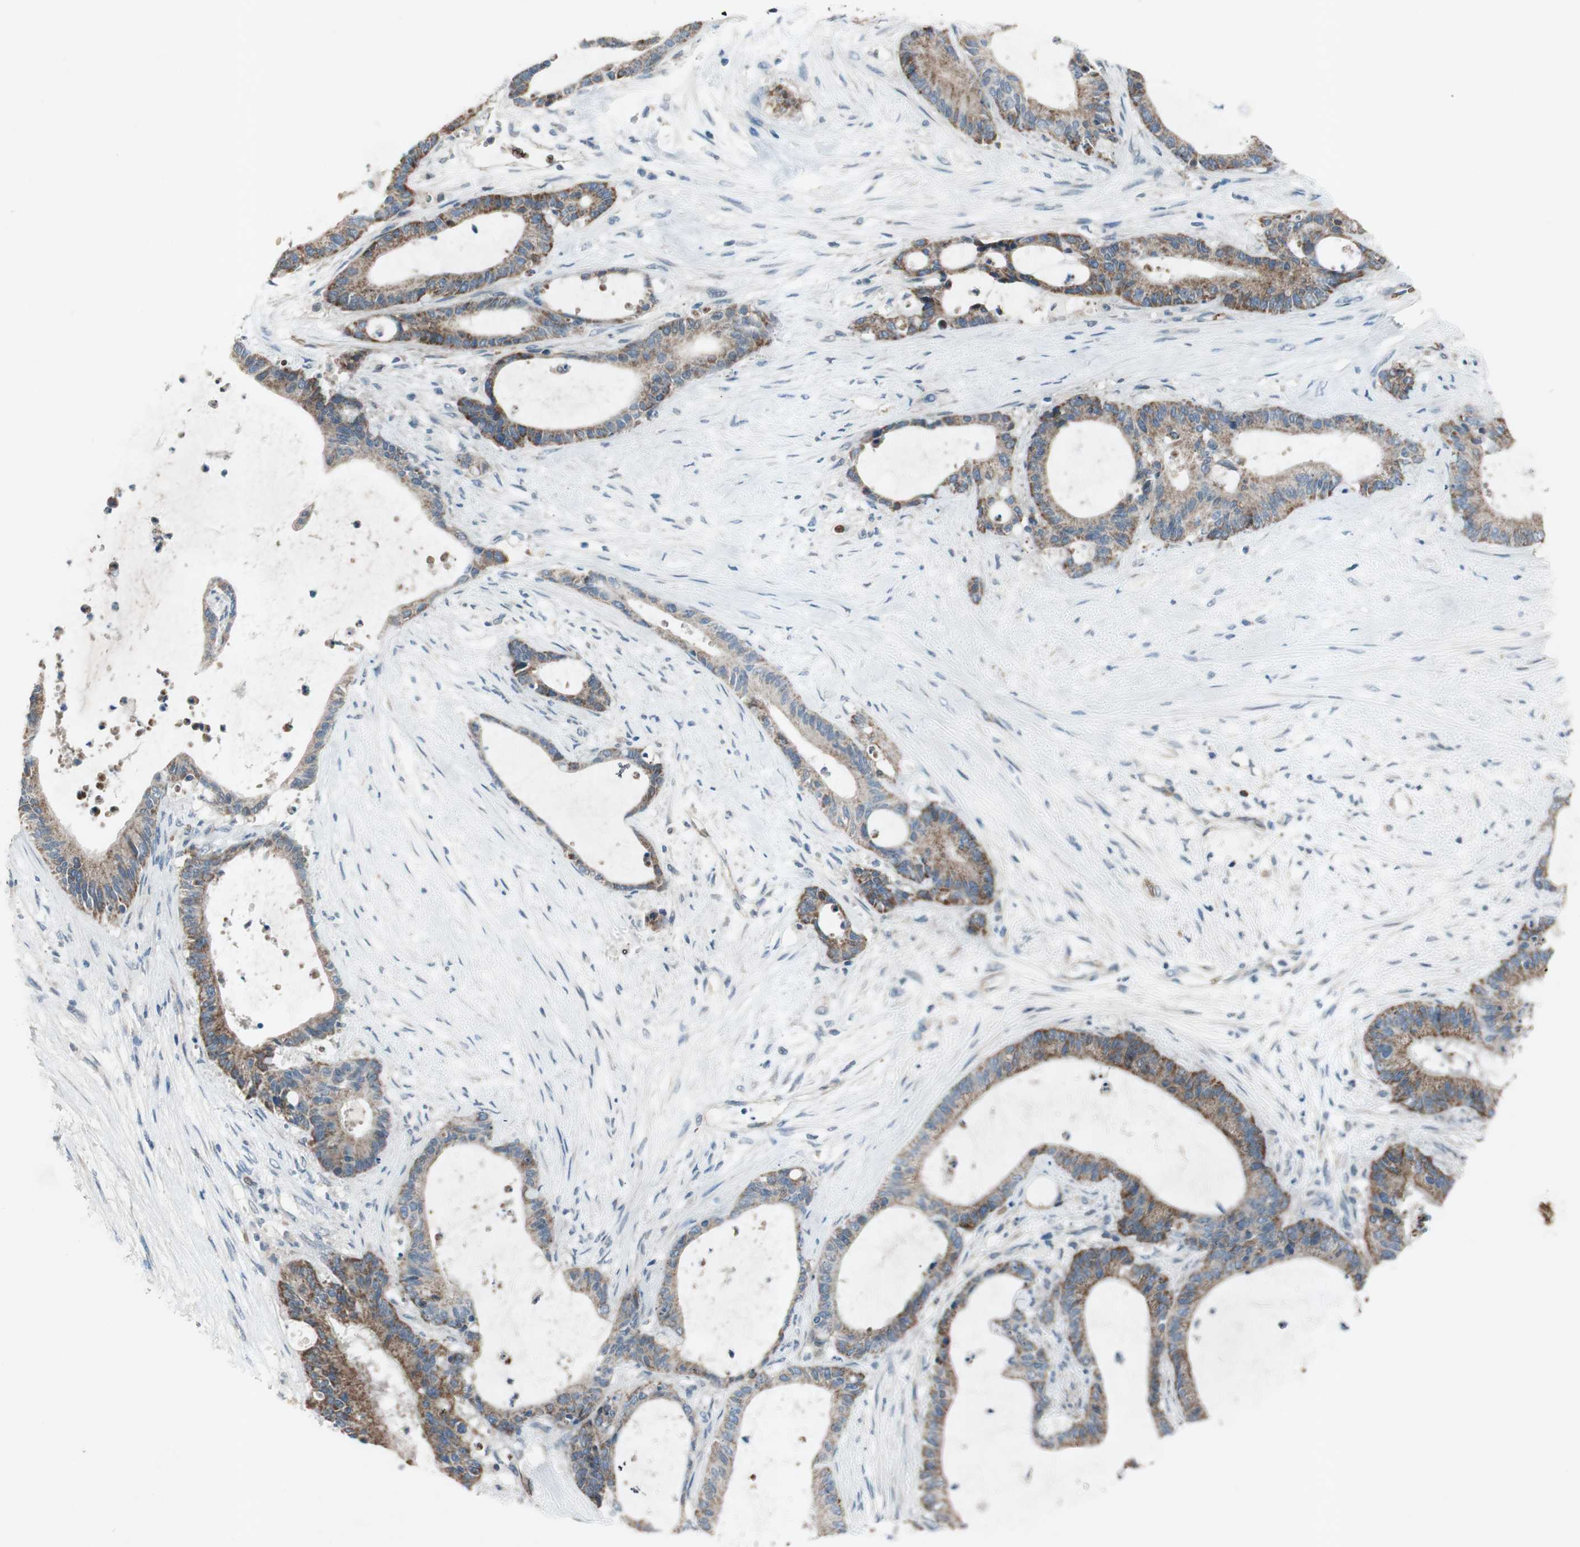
{"staining": {"intensity": "moderate", "quantity": ">75%", "location": "cytoplasmic/membranous"}, "tissue": "liver cancer", "cell_type": "Tumor cells", "image_type": "cancer", "snomed": [{"axis": "morphology", "description": "Cholangiocarcinoma"}, {"axis": "topography", "description": "Liver"}], "caption": "This is a histology image of immunohistochemistry staining of liver cholangiocarcinoma, which shows moderate expression in the cytoplasmic/membranous of tumor cells.", "gene": "GYPC", "patient": {"sex": "female", "age": 73}}